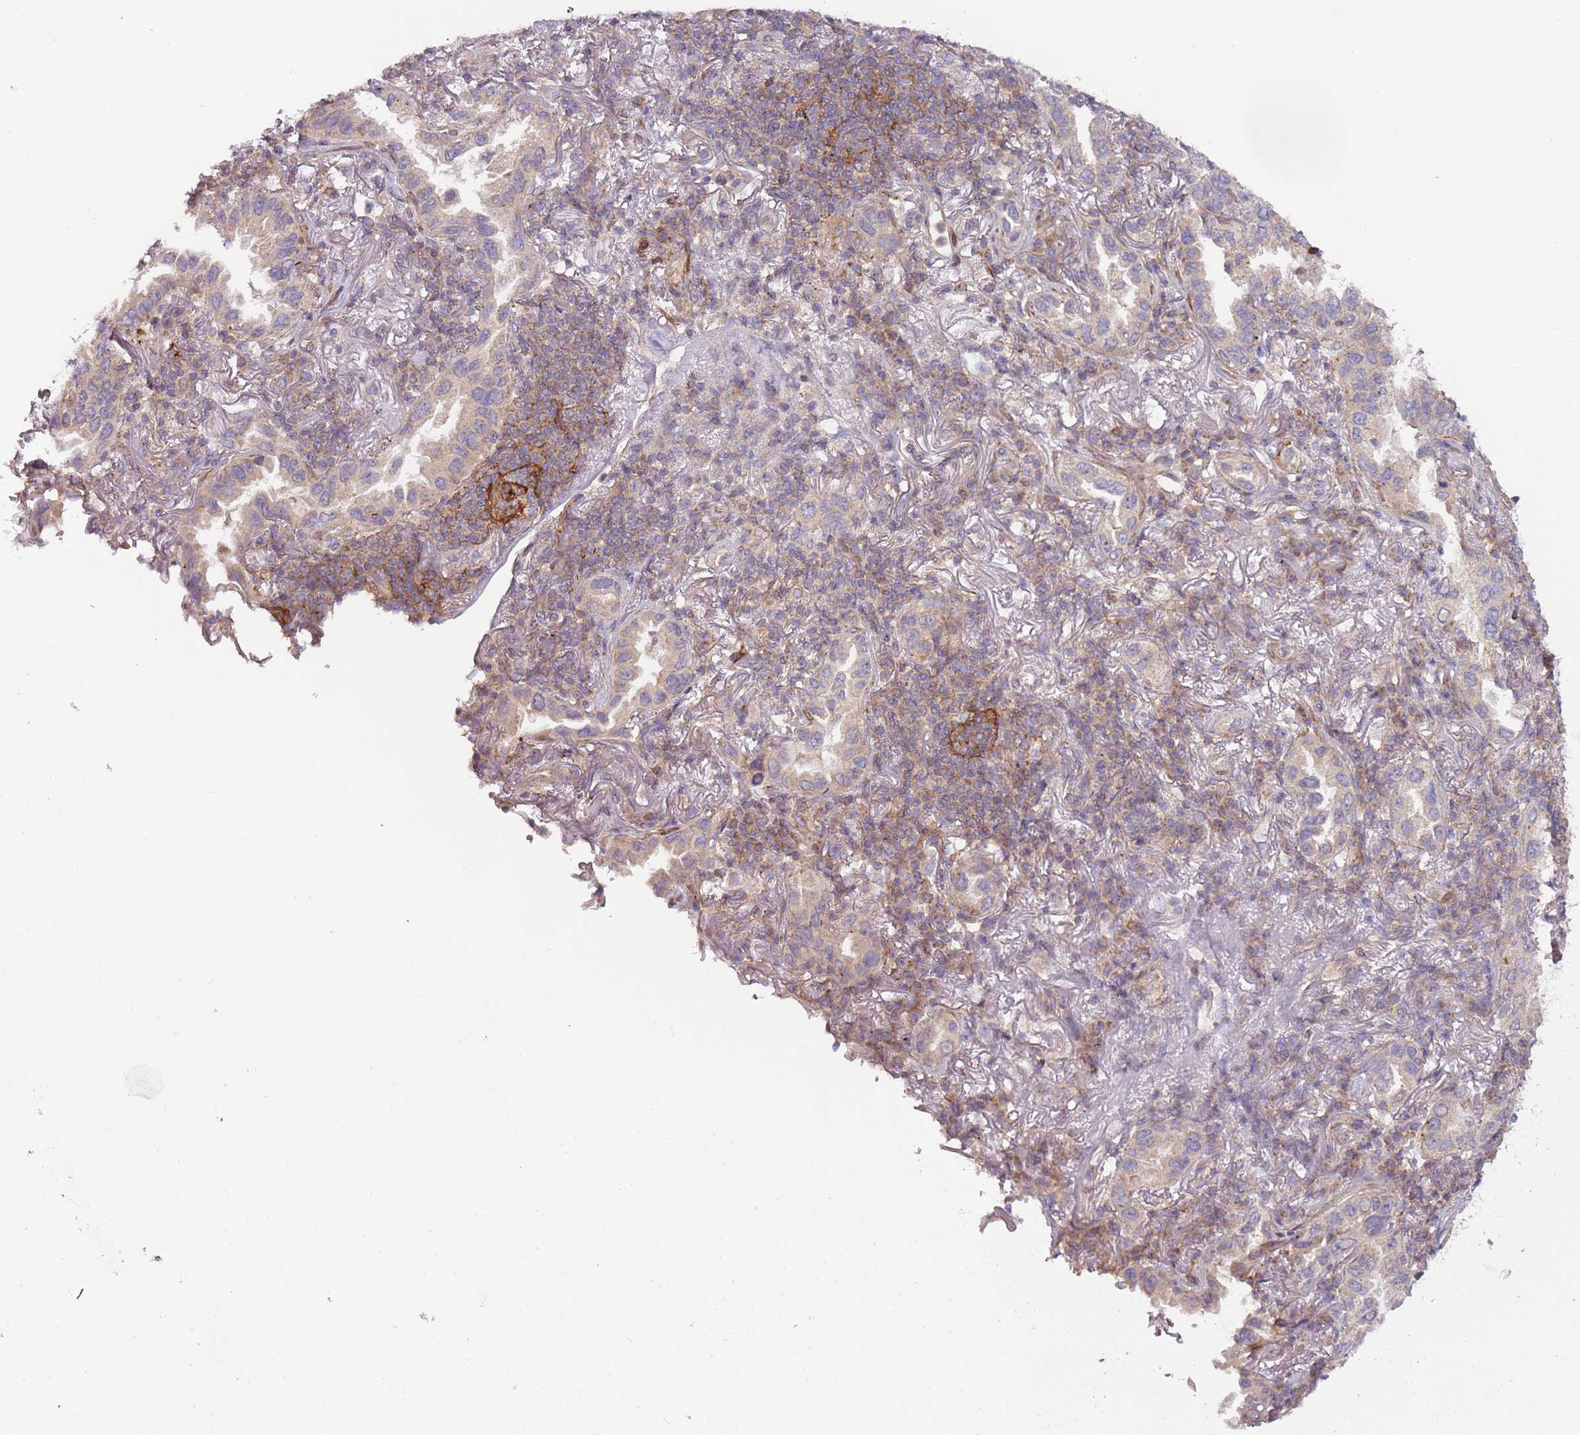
{"staining": {"intensity": "weak", "quantity": ">75%", "location": "cytoplasmic/membranous"}, "tissue": "lung cancer", "cell_type": "Tumor cells", "image_type": "cancer", "snomed": [{"axis": "morphology", "description": "Adenocarcinoma, NOS"}, {"axis": "topography", "description": "Lung"}], "caption": "A brown stain highlights weak cytoplasmic/membranous expression of a protein in human lung cancer (adenocarcinoma) tumor cells. The protein of interest is stained brown, and the nuclei are stained in blue (DAB (3,3'-diaminobenzidine) IHC with brightfield microscopy, high magnification).", "gene": "DTD2", "patient": {"sex": "female", "age": 69}}